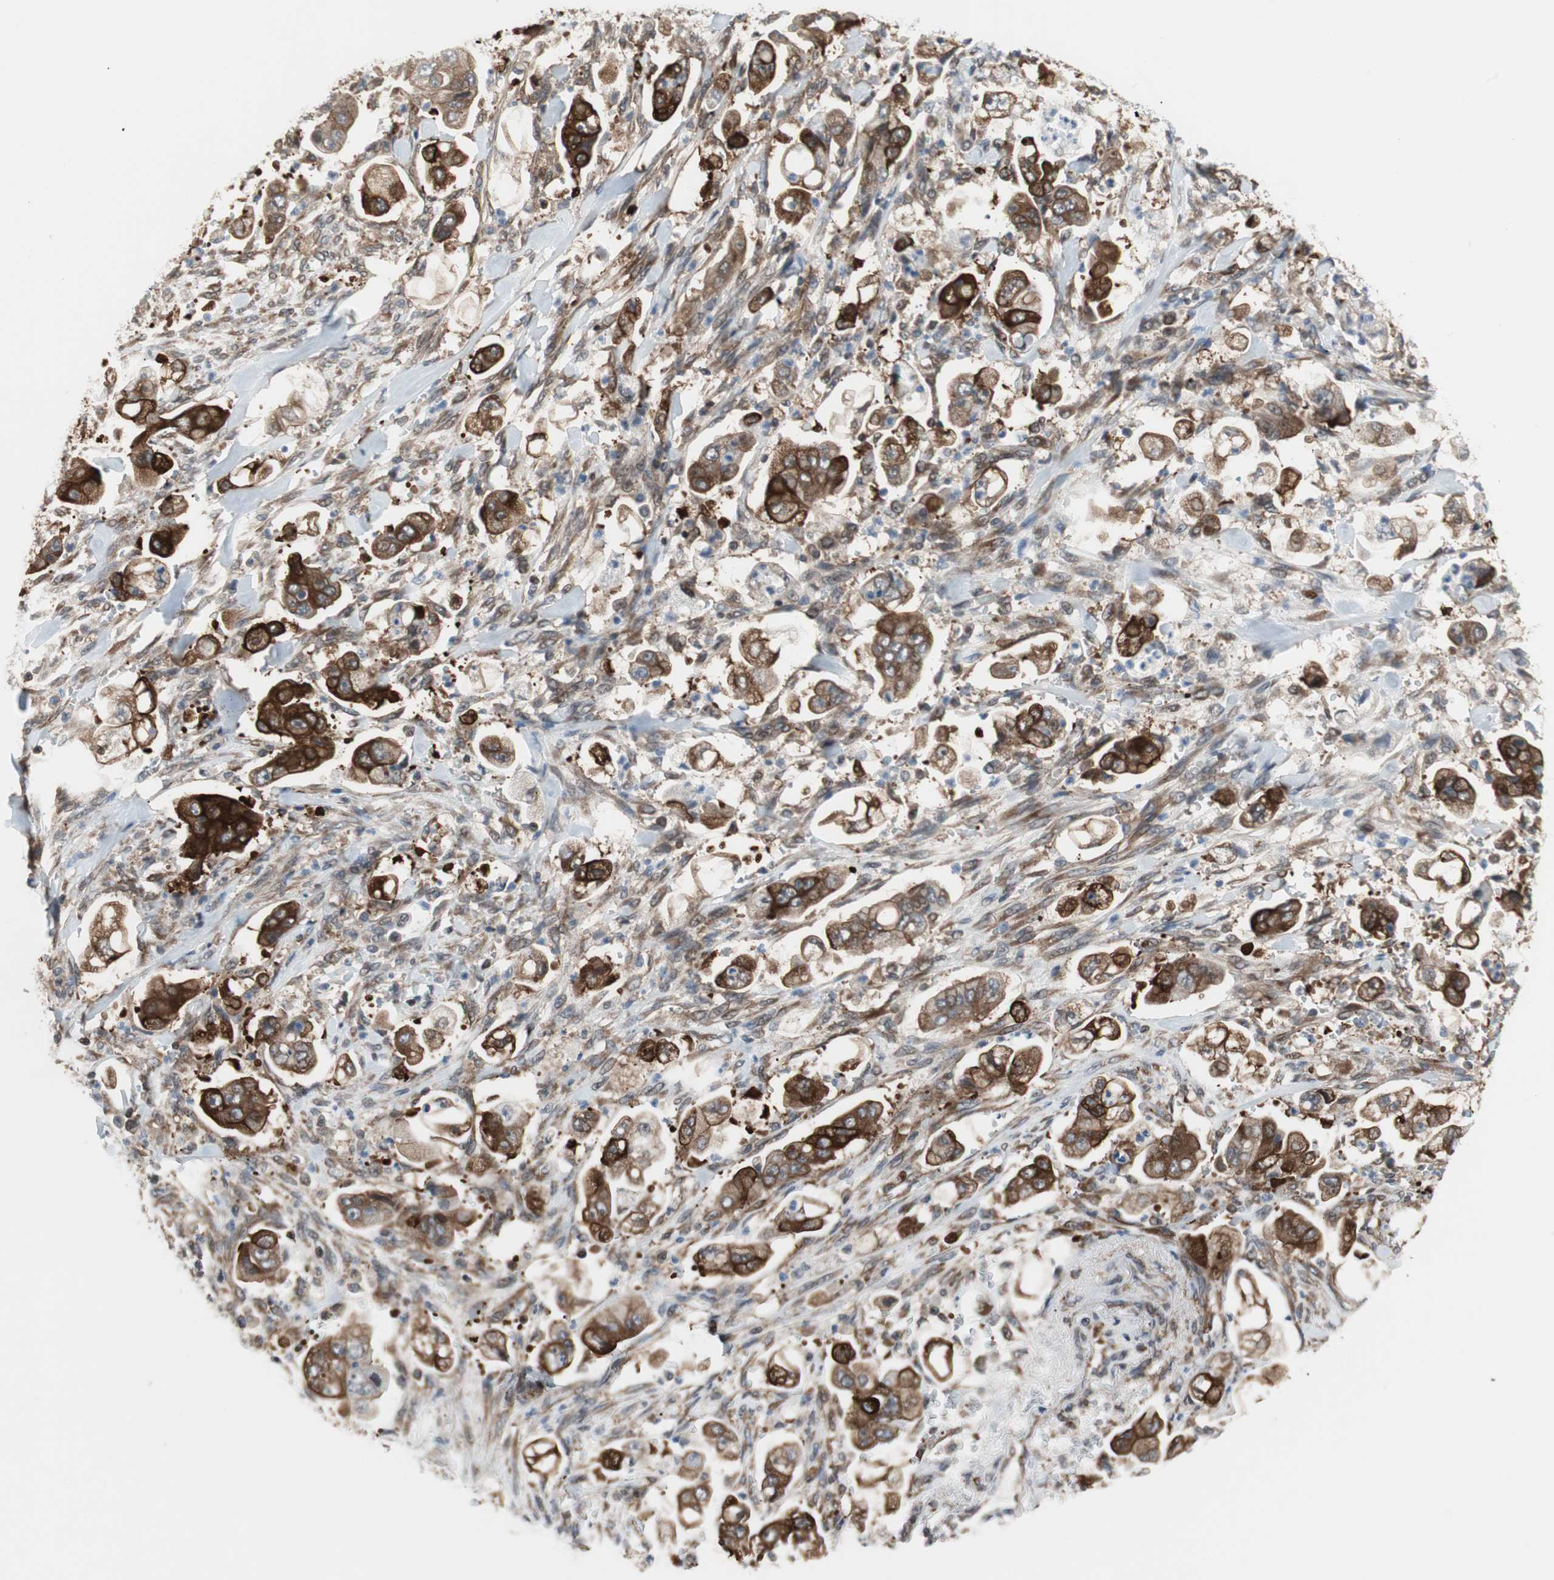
{"staining": {"intensity": "strong", "quantity": "25%-75%", "location": "cytoplasmic/membranous"}, "tissue": "stomach cancer", "cell_type": "Tumor cells", "image_type": "cancer", "snomed": [{"axis": "morphology", "description": "Adenocarcinoma, NOS"}, {"axis": "topography", "description": "Stomach"}], "caption": "Human adenocarcinoma (stomach) stained for a protein (brown) shows strong cytoplasmic/membranous positive staining in about 25%-75% of tumor cells.", "gene": "ZNF512B", "patient": {"sex": "male", "age": 62}}